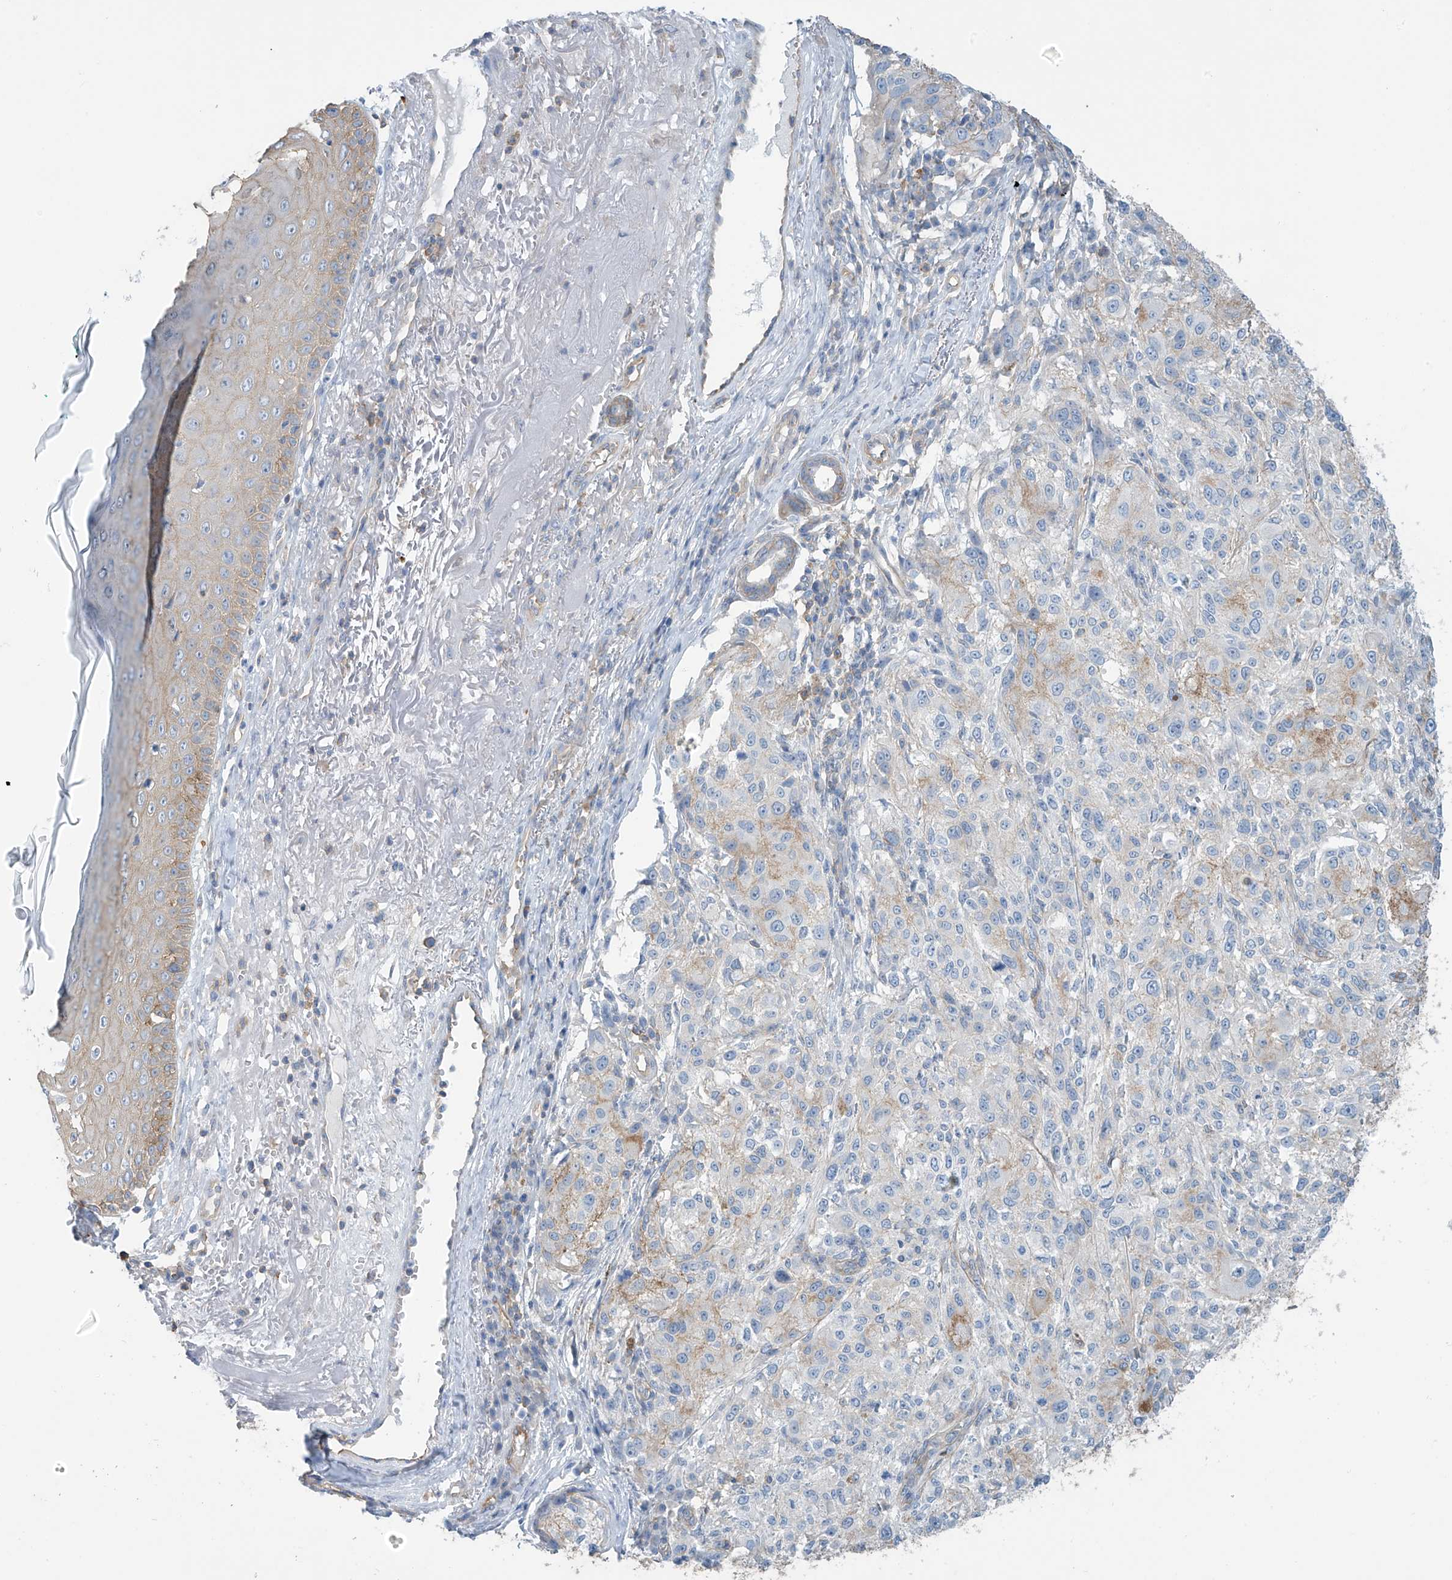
{"staining": {"intensity": "negative", "quantity": "none", "location": "none"}, "tissue": "melanoma", "cell_type": "Tumor cells", "image_type": "cancer", "snomed": [{"axis": "morphology", "description": "Necrosis, NOS"}, {"axis": "morphology", "description": "Malignant melanoma, NOS"}, {"axis": "topography", "description": "Skin"}], "caption": "Tumor cells show no significant protein staining in malignant melanoma.", "gene": "ZNF846", "patient": {"sex": "female", "age": 87}}